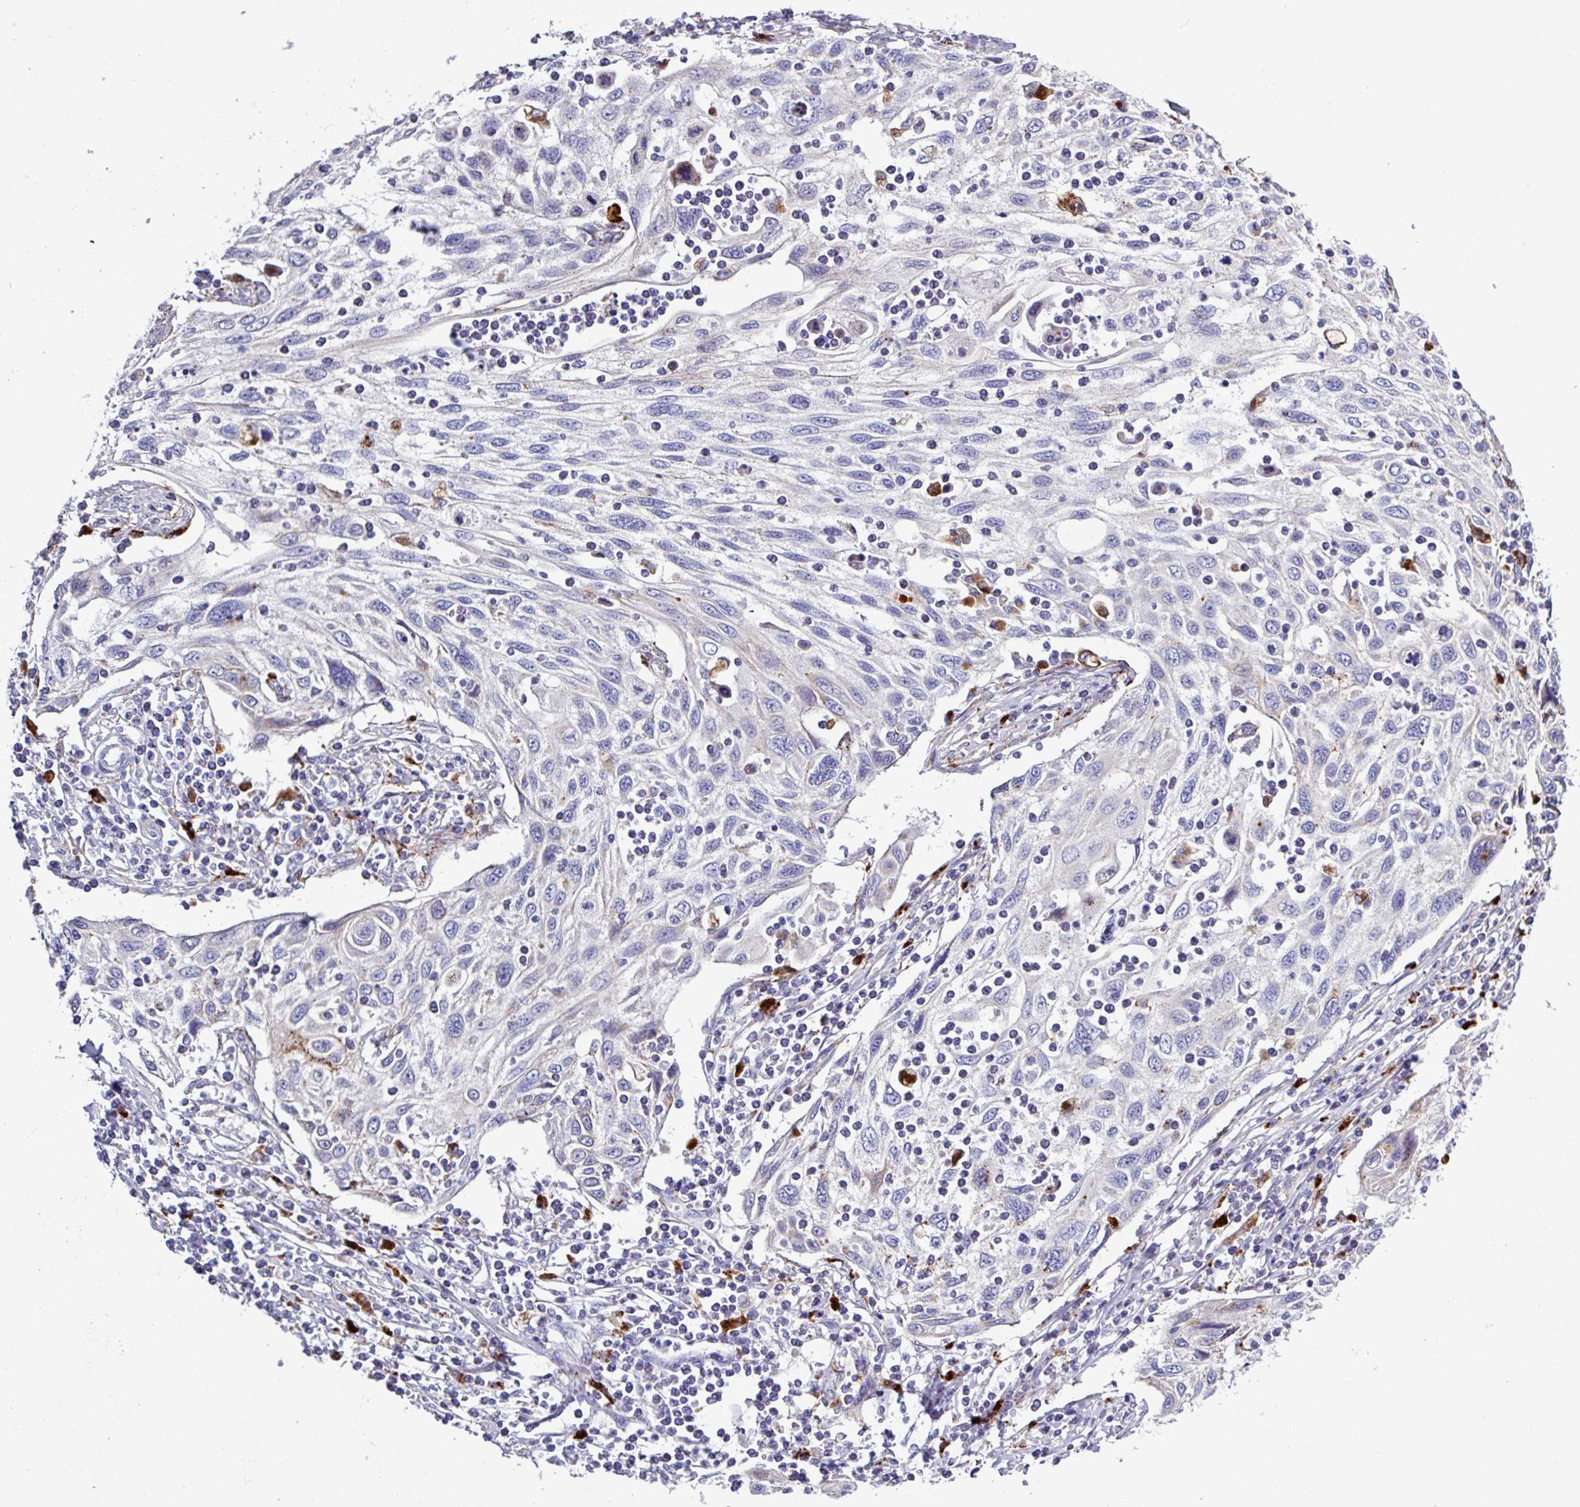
{"staining": {"intensity": "moderate", "quantity": "<25%", "location": "cytoplasmic/membranous"}, "tissue": "cervical cancer", "cell_type": "Tumor cells", "image_type": "cancer", "snomed": [{"axis": "morphology", "description": "Squamous cell carcinoma, NOS"}, {"axis": "topography", "description": "Cervix"}], "caption": "Immunohistochemical staining of human cervical cancer (squamous cell carcinoma) demonstrates moderate cytoplasmic/membranous protein positivity in about <25% of tumor cells. The staining is performed using DAB brown chromogen to label protein expression. The nuclei are counter-stained blue using hematoxylin.", "gene": "AMIGO2", "patient": {"sex": "female", "age": 70}}